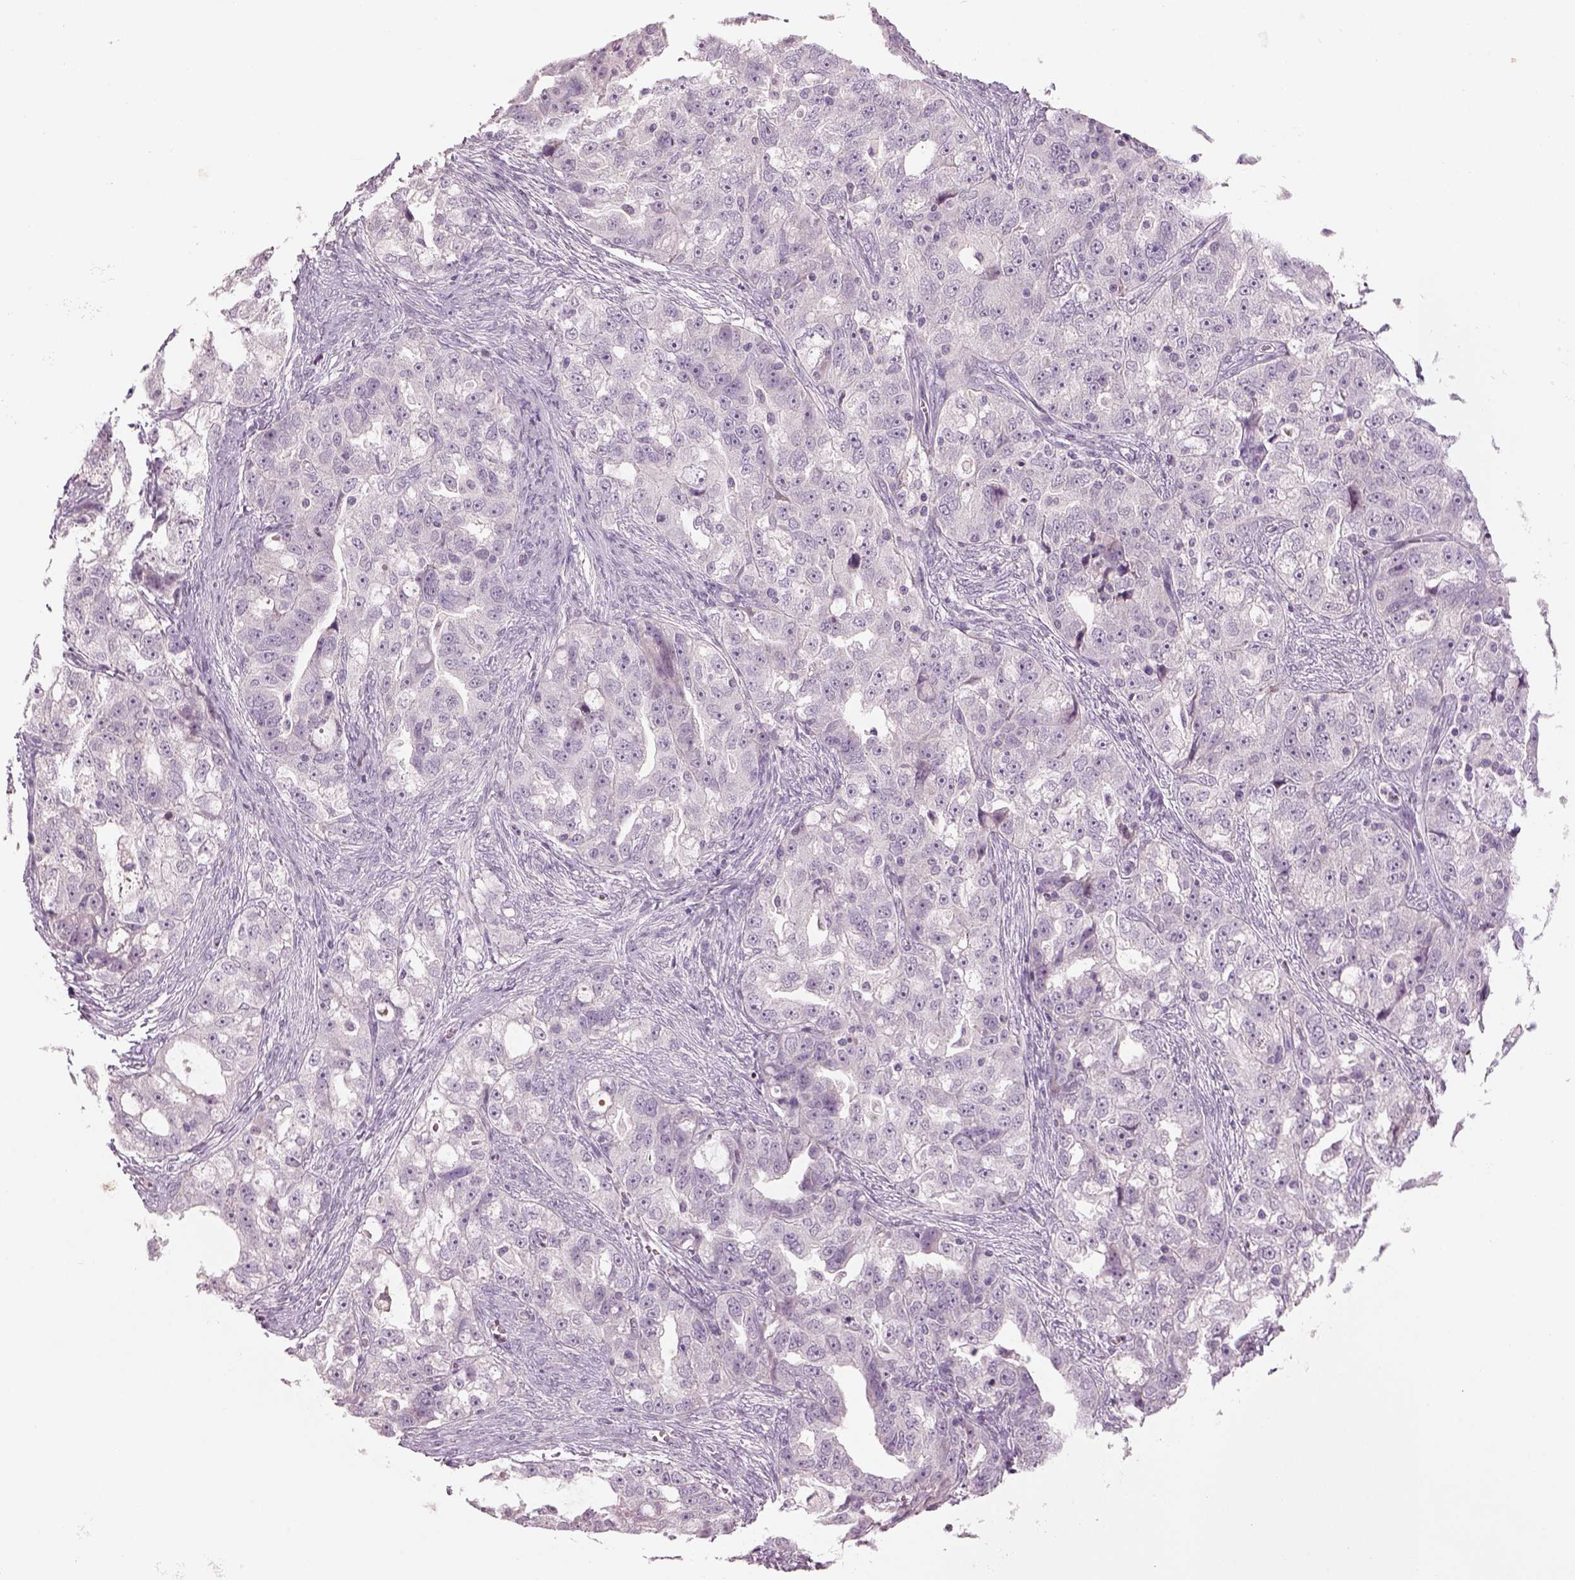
{"staining": {"intensity": "negative", "quantity": "none", "location": "none"}, "tissue": "ovarian cancer", "cell_type": "Tumor cells", "image_type": "cancer", "snomed": [{"axis": "morphology", "description": "Cystadenocarcinoma, serous, NOS"}, {"axis": "topography", "description": "Ovary"}], "caption": "Tumor cells show no significant protein expression in ovarian serous cystadenocarcinoma.", "gene": "PENK", "patient": {"sex": "female", "age": 51}}